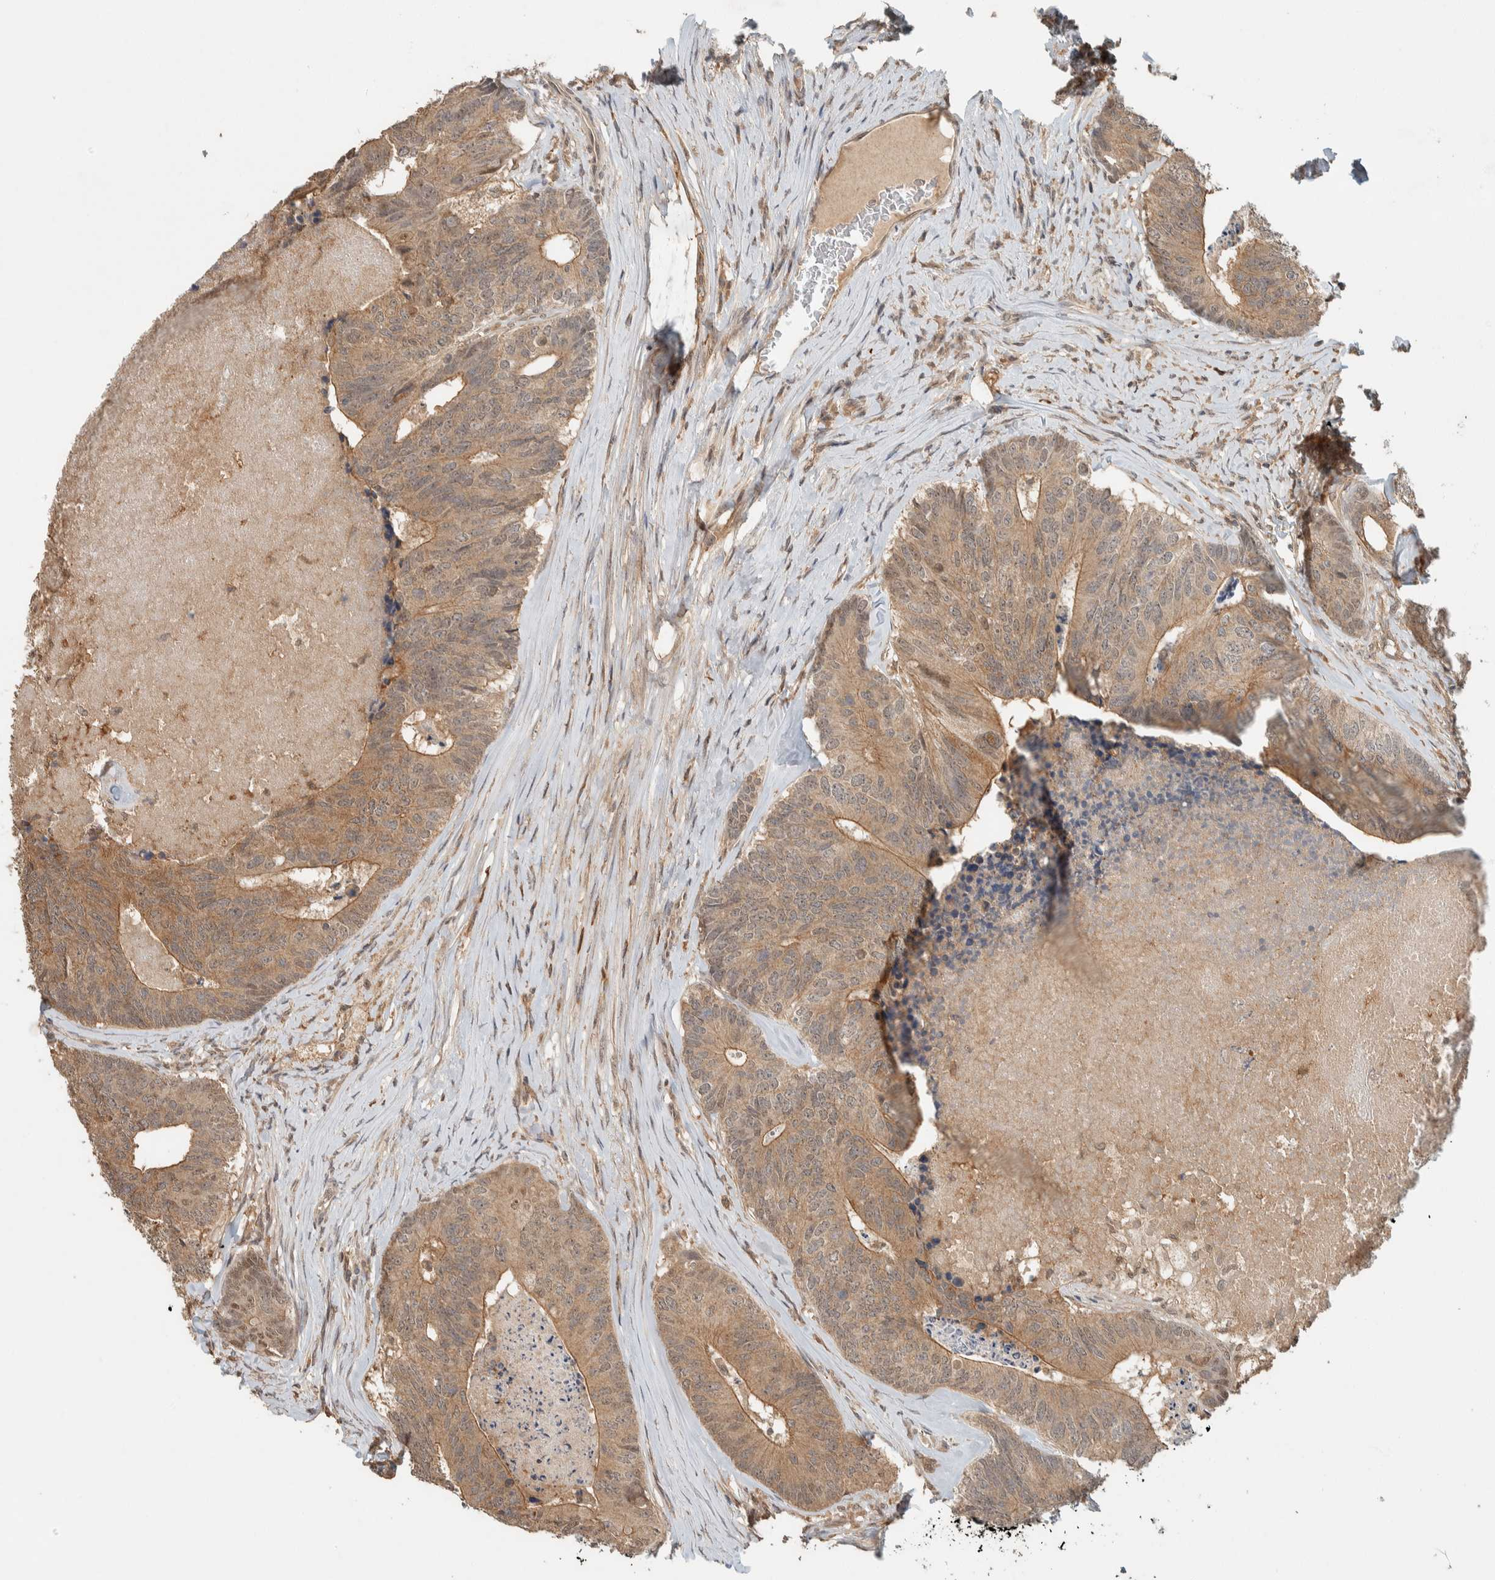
{"staining": {"intensity": "moderate", "quantity": ">75%", "location": "cytoplasmic/membranous"}, "tissue": "colorectal cancer", "cell_type": "Tumor cells", "image_type": "cancer", "snomed": [{"axis": "morphology", "description": "Adenocarcinoma, NOS"}, {"axis": "topography", "description": "Colon"}], "caption": "Immunohistochemical staining of human colorectal adenocarcinoma reveals medium levels of moderate cytoplasmic/membranous staining in about >75% of tumor cells.", "gene": "ZNF567", "patient": {"sex": "female", "age": 67}}